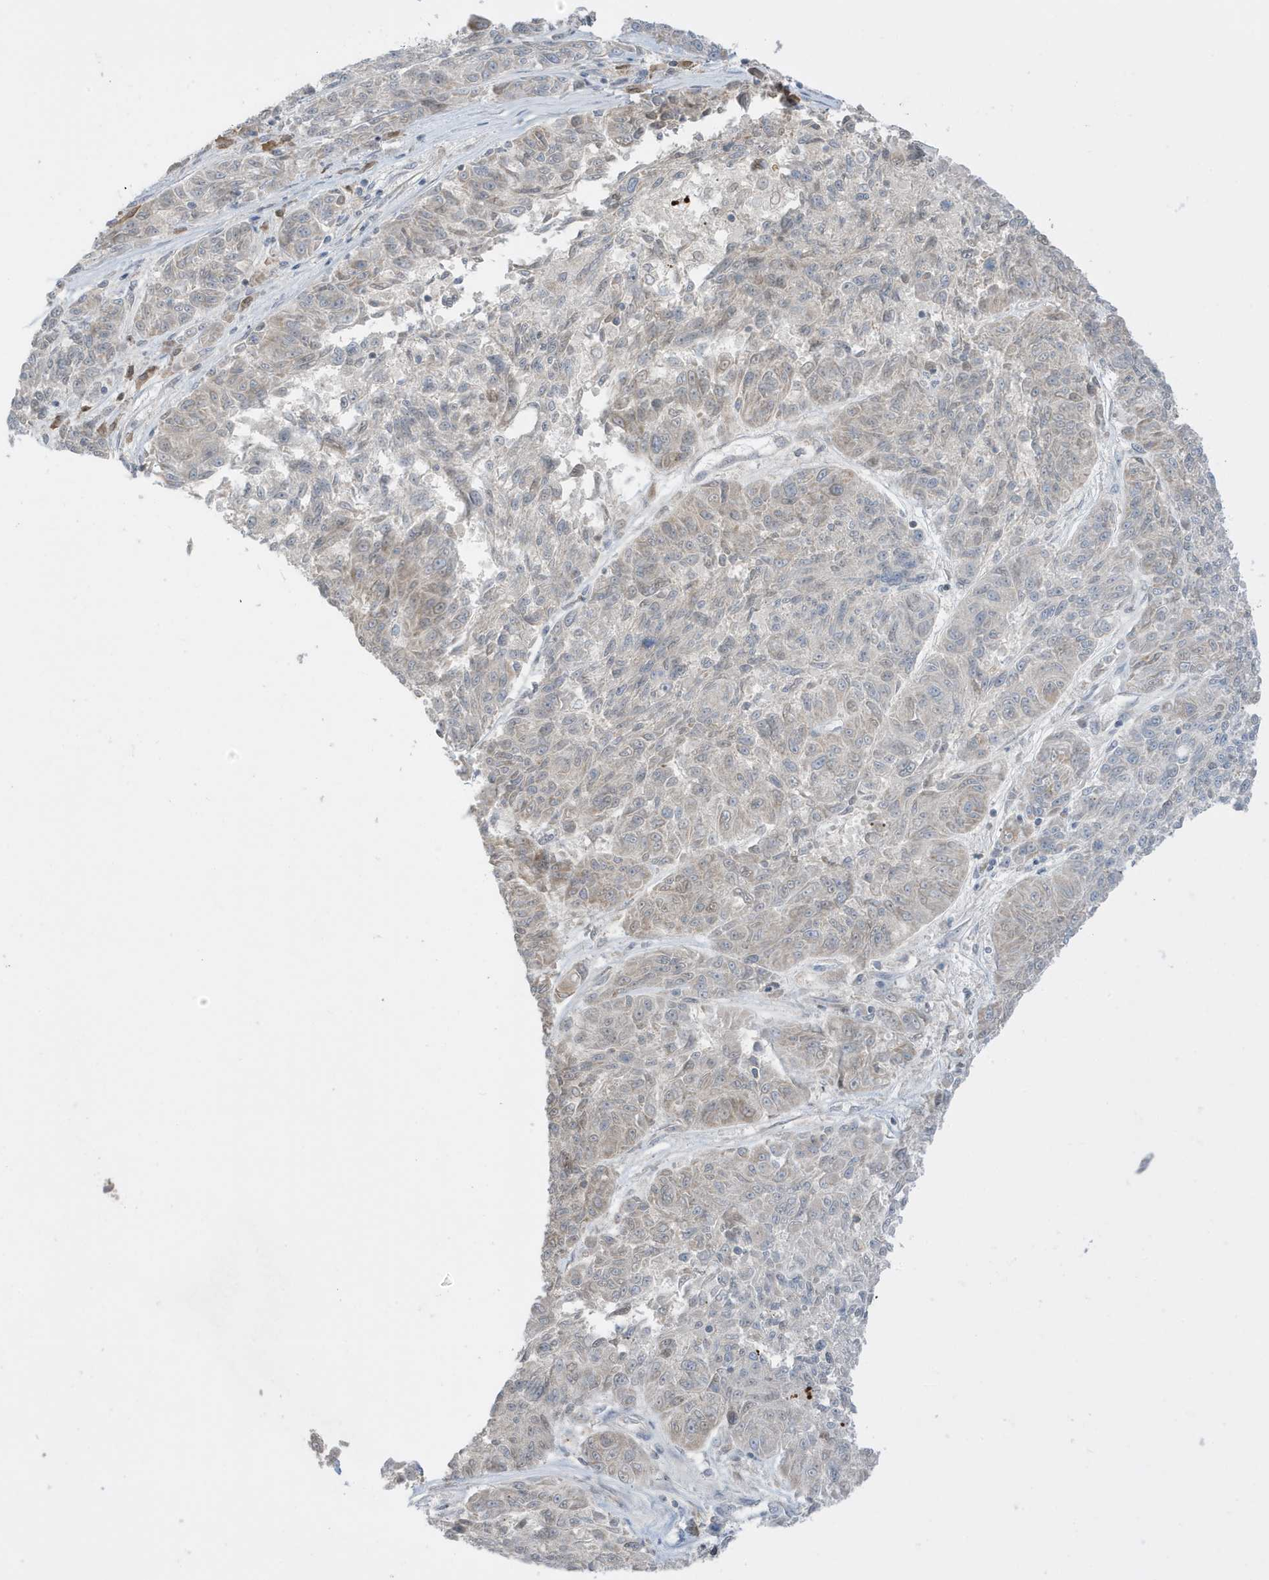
{"staining": {"intensity": "weak", "quantity": "<25%", "location": "nuclear"}, "tissue": "melanoma", "cell_type": "Tumor cells", "image_type": "cancer", "snomed": [{"axis": "morphology", "description": "Malignant melanoma, NOS"}, {"axis": "topography", "description": "Skin"}], "caption": "IHC of human malignant melanoma displays no positivity in tumor cells.", "gene": "FNDC1", "patient": {"sex": "male", "age": 53}}